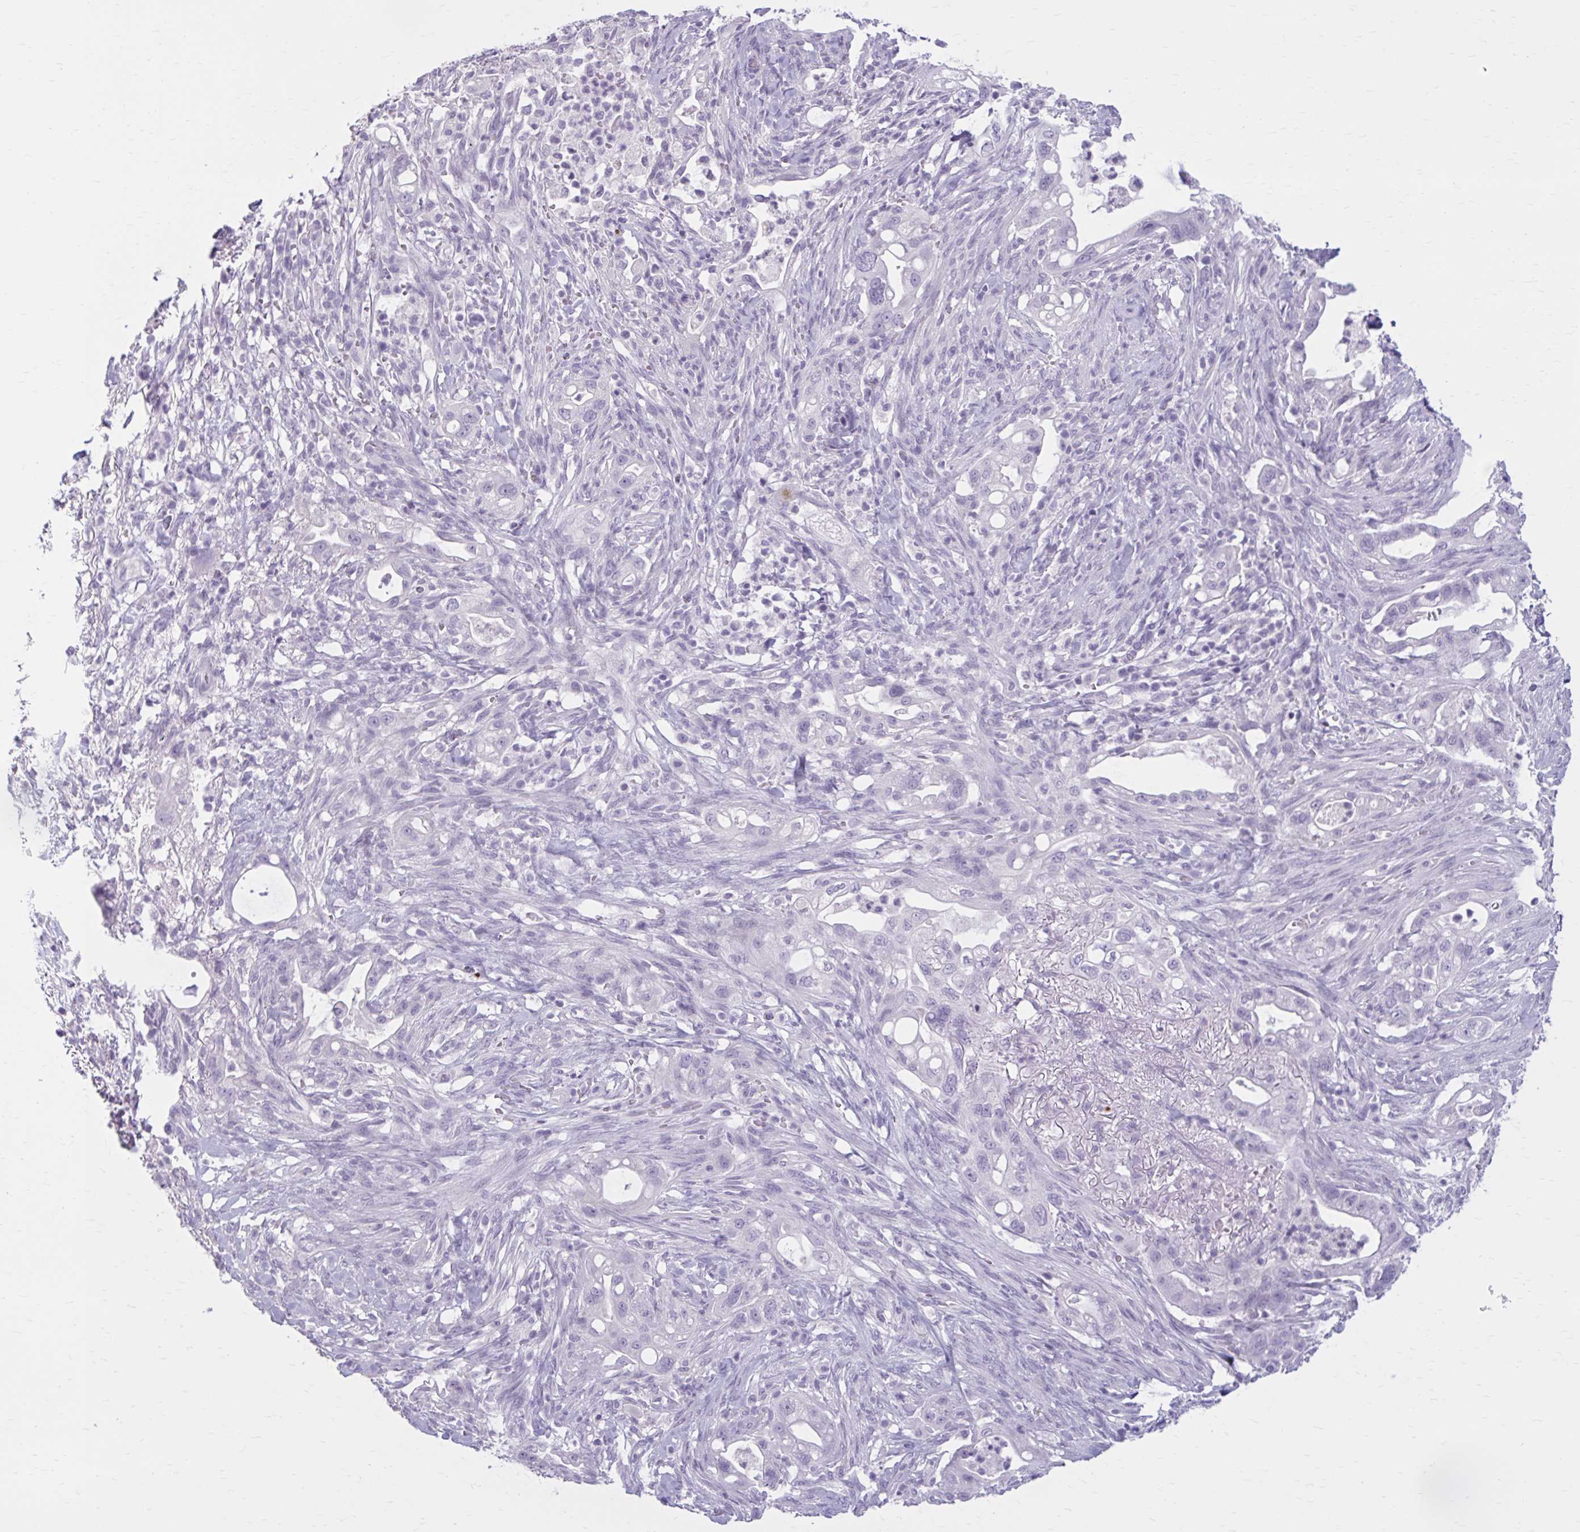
{"staining": {"intensity": "negative", "quantity": "none", "location": "none"}, "tissue": "pancreatic cancer", "cell_type": "Tumor cells", "image_type": "cancer", "snomed": [{"axis": "morphology", "description": "Adenocarcinoma, NOS"}, {"axis": "topography", "description": "Pancreas"}], "caption": "Pancreatic adenocarcinoma stained for a protein using immunohistochemistry reveals no expression tumor cells.", "gene": "OR4B1", "patient": {"sex": "male", "age": 44}}